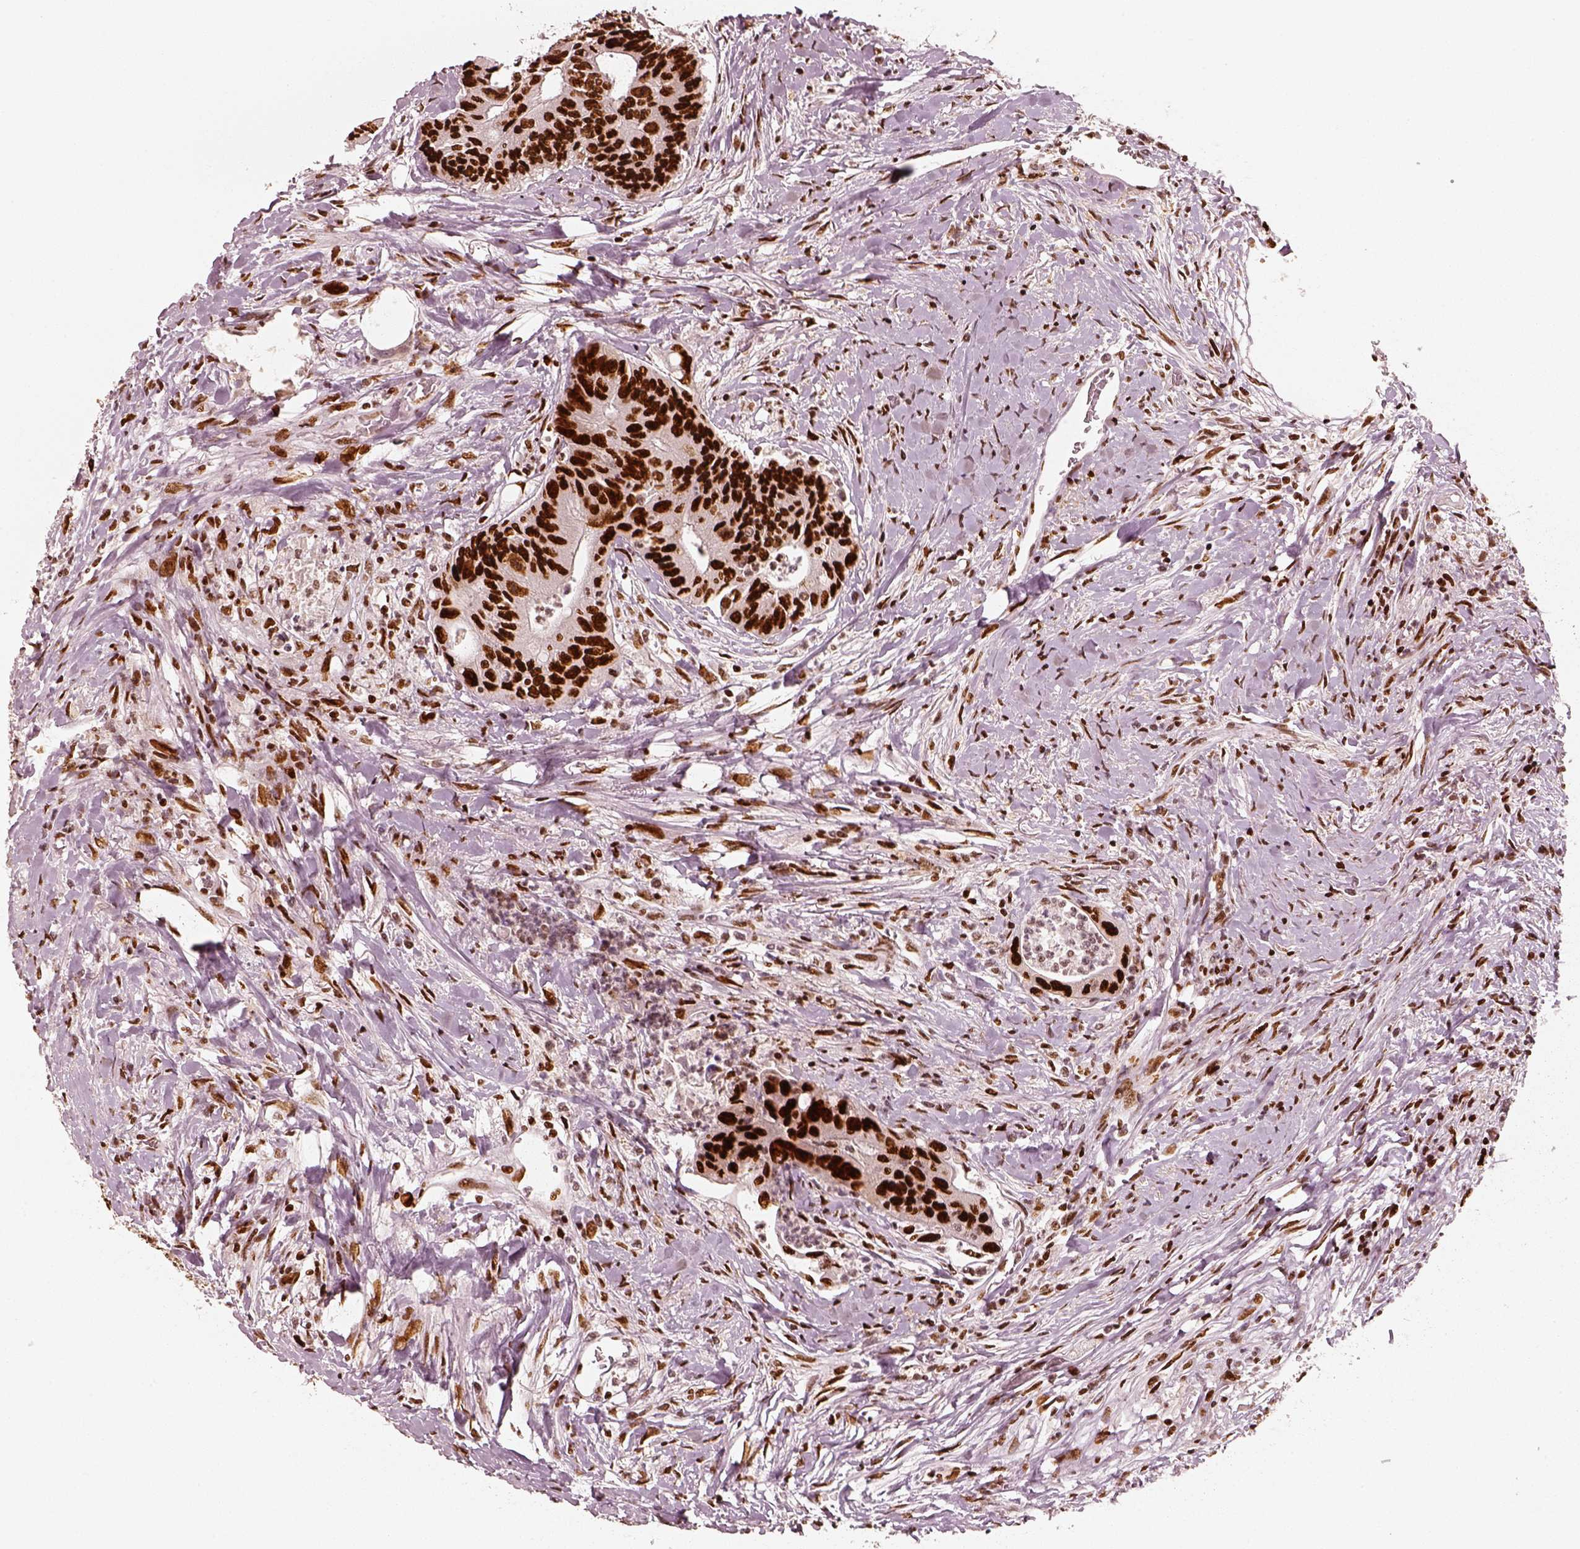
{"staining": {"intensity": "strong", "quantity": ">75%", "location": "nuclear"}, "tissue": "colorectal cancer", "cell_type": "Tumor cells", "image_type": "cancer", "snomed": [{"axis": "morphology", "description": "Adenocarcinoma, NOS"}, {"axis": "topography", "description": "Rectum"}], "caption": "The histopathology image demonstrates a brown stain indicating the presence of a protein in the nuclear of tumor cells in colorectal cancer (adenocarcinoma).", "gene": "HNRNPC", "patient": {"sex": "male", "age": 59}}